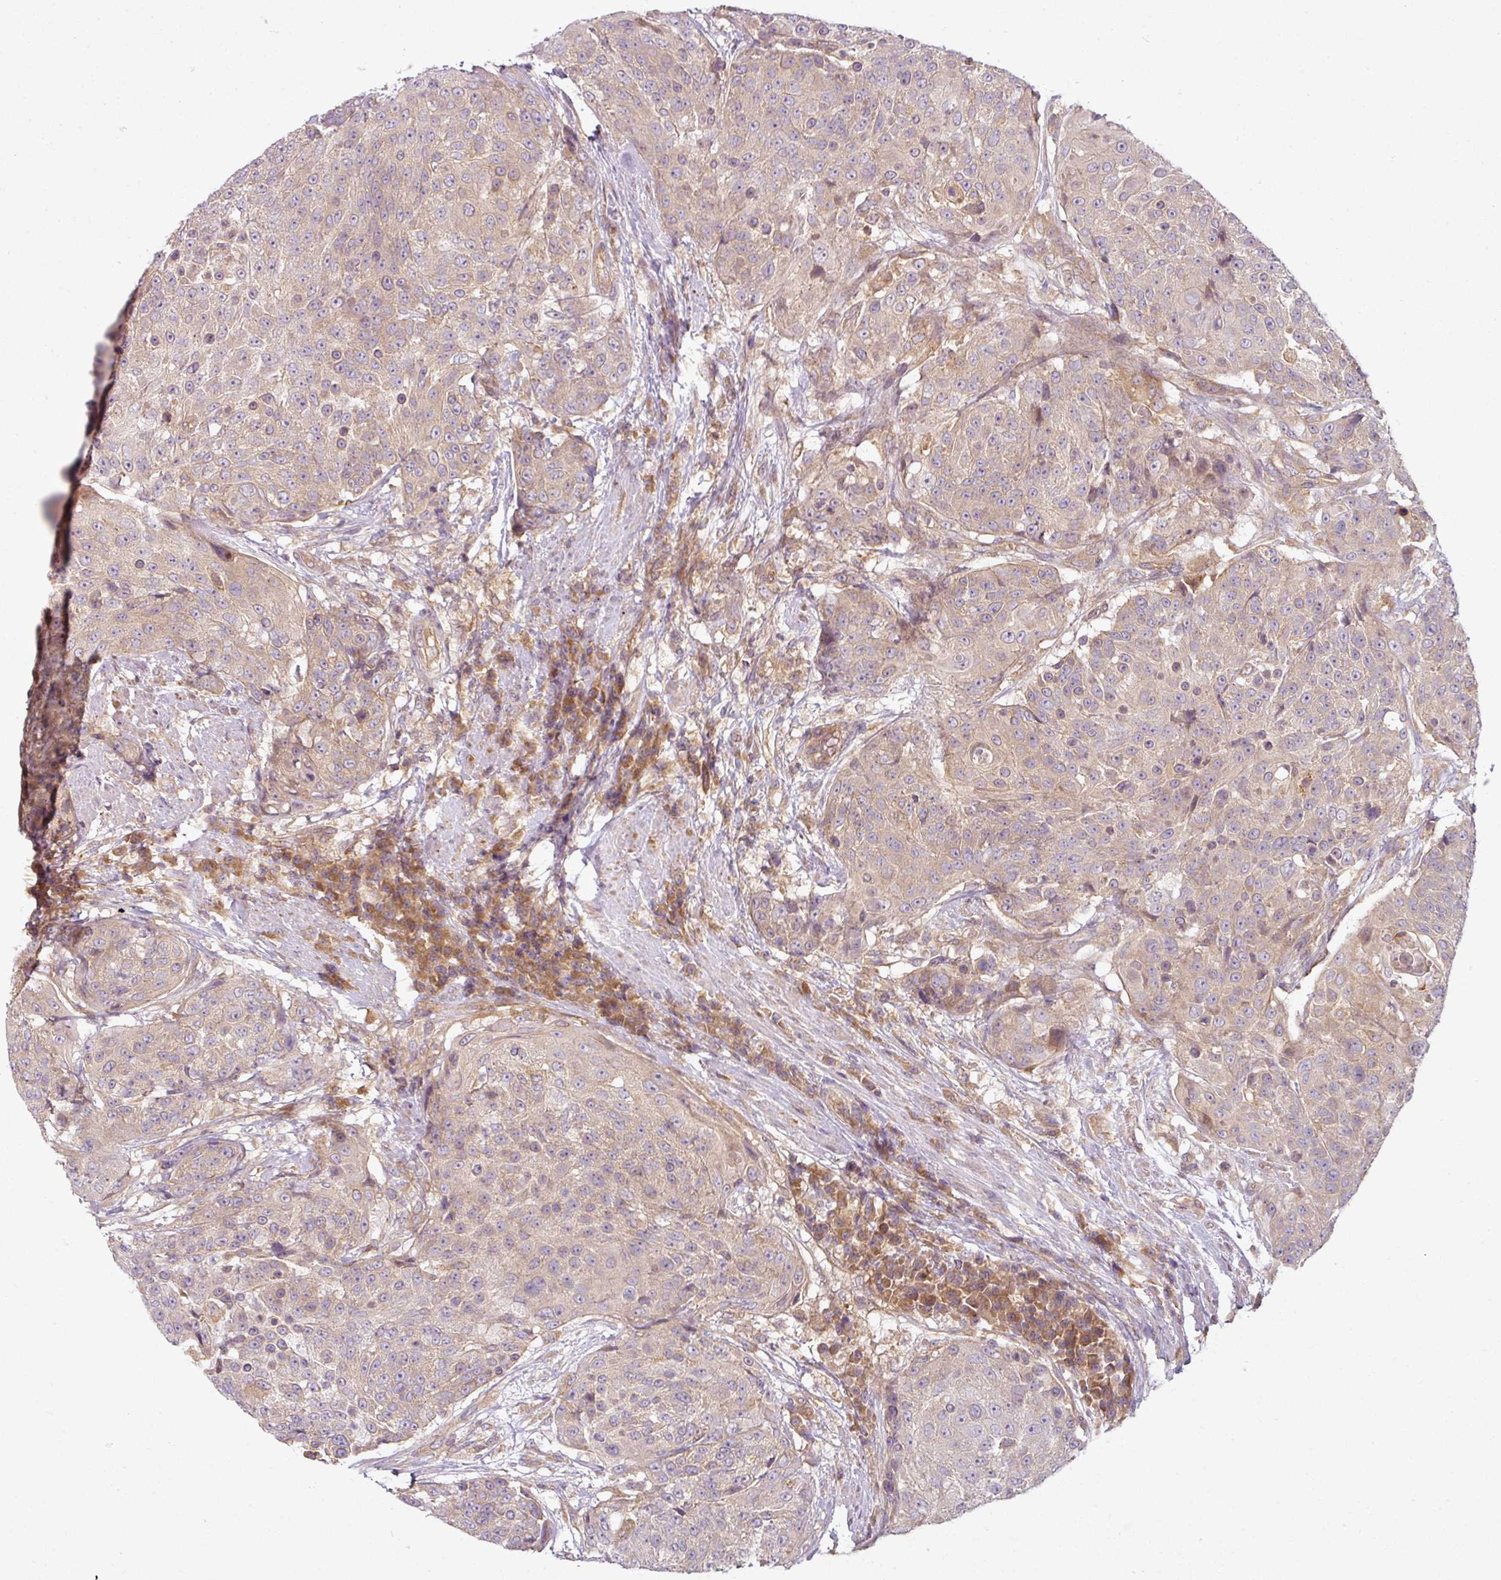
{"staining": {"intensity": "weak", "quantity": "25%-75%", "location": "cytoplasmic/membranous"}, "tissue": "urothelial cancer", "cell_type": "Tumor cells", "image_type": "cancer", "snomed": [{"axis": "morphology", "description": "Urothelial carcinoma, High grade"}, {"axis": "topography", "description": "Urinary bladder"}], "caption": "DAB (3,3'-diaminobenzidine) immunohistochemical staining of human urothelial cancer shows weak cytoplasmic/membranous protein staining in approximately 25%-75% of tumor cells.", "gene": "RNF31", "patient": {"sex": "female", "age": 63}}